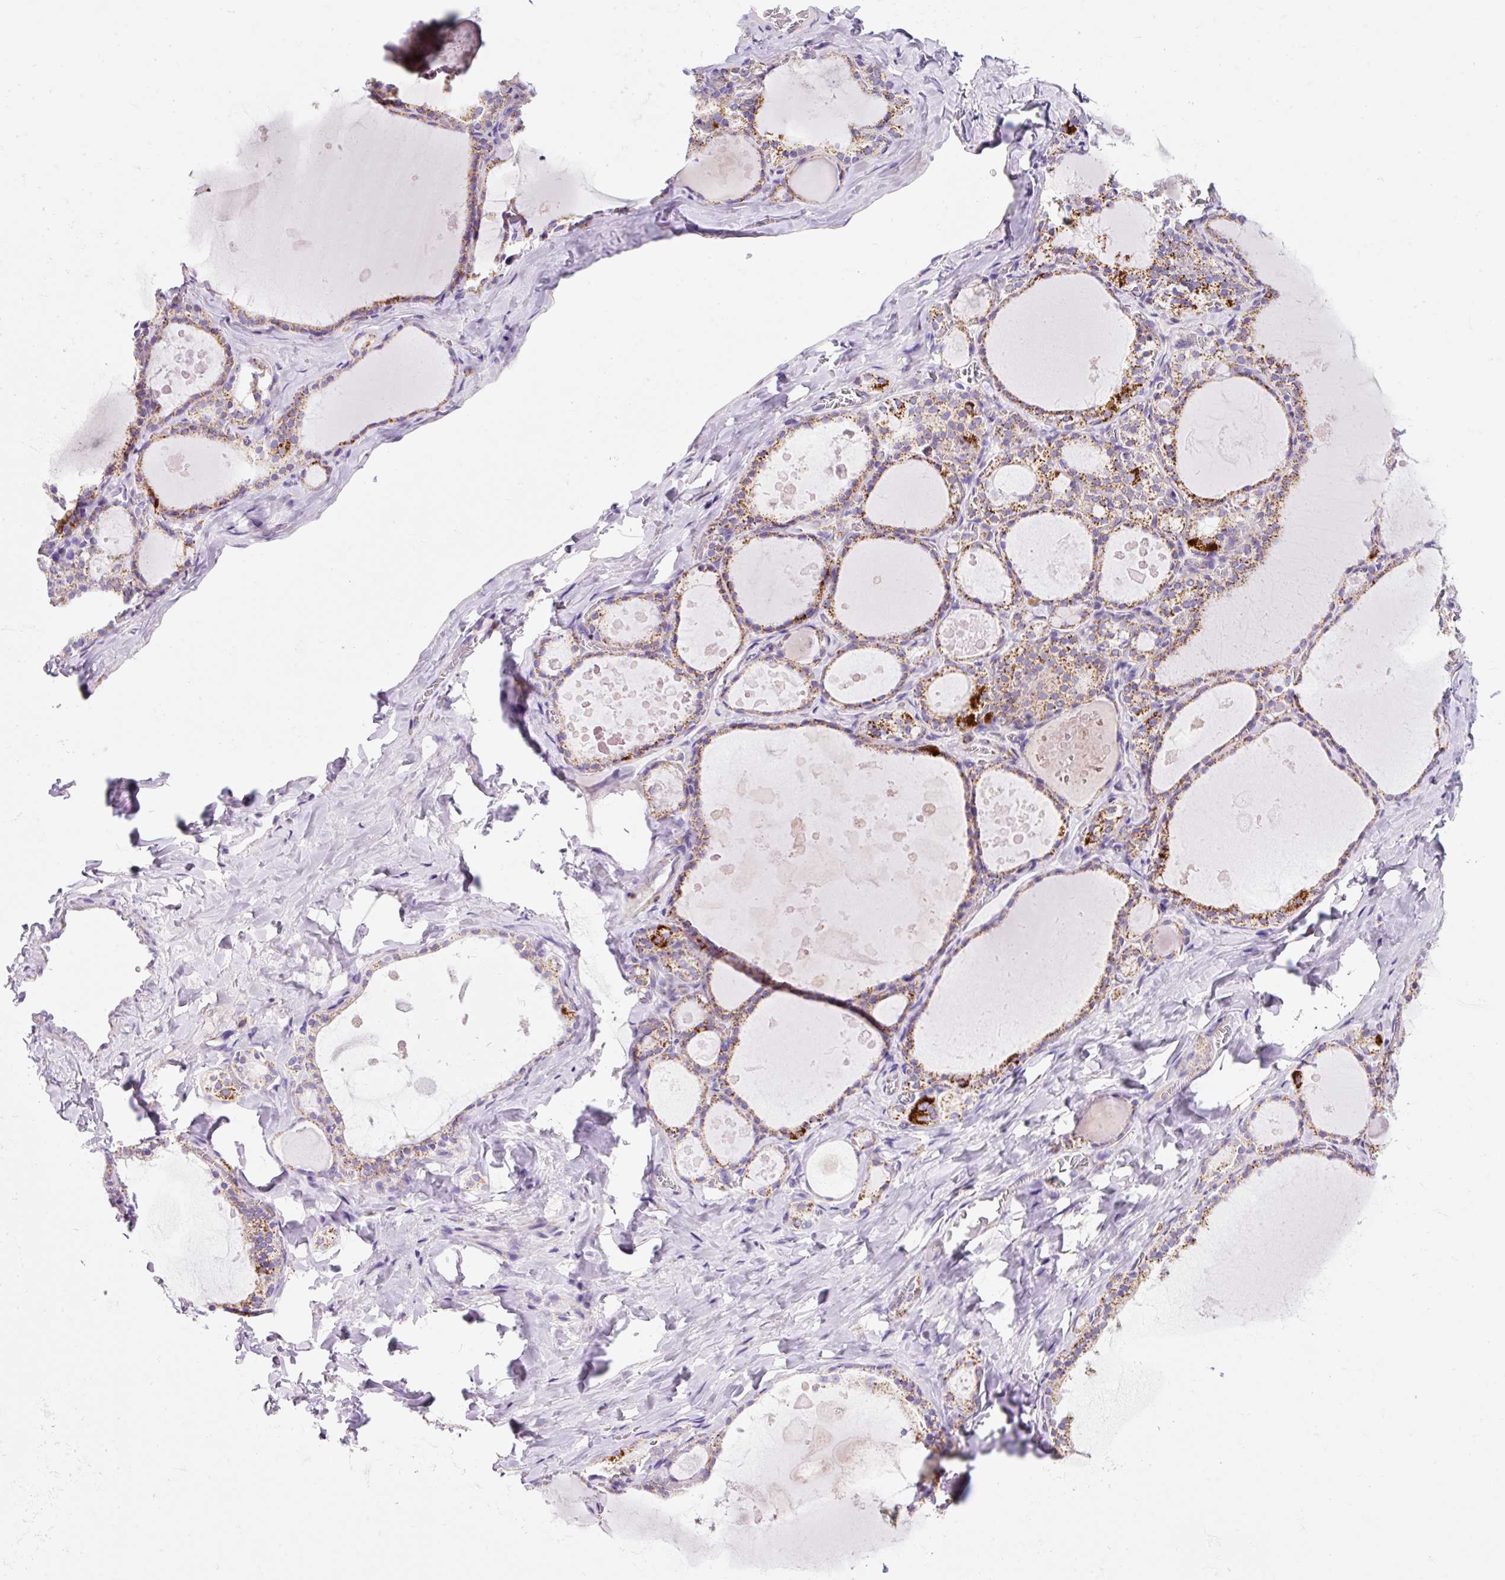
{"staining": {"intensity": "moderate", "quantity": ">75%", "location": "cytoplasmic/membranous"}, "tissue": "thyroid gland", "cell_type": "Glandular cells", "image_type": "normal", "snomed": [{"axis": "morphology", "description": "Normal tissue, NOS"}, {"axis": "topography", "description": "Thyroid gland"}], "caption": "IHC of benign thyroid gland demonstrates medium levels of moderate cytoplasmic/membranous positivity in approximately >75% of glandular cells. The staining was performed using DAB, with brown indicating positive protein expression. Nuclei are stained blue with hematoxylin.", "gene": "PLPP2", "patient": {"sex": "male", "age": 56}}